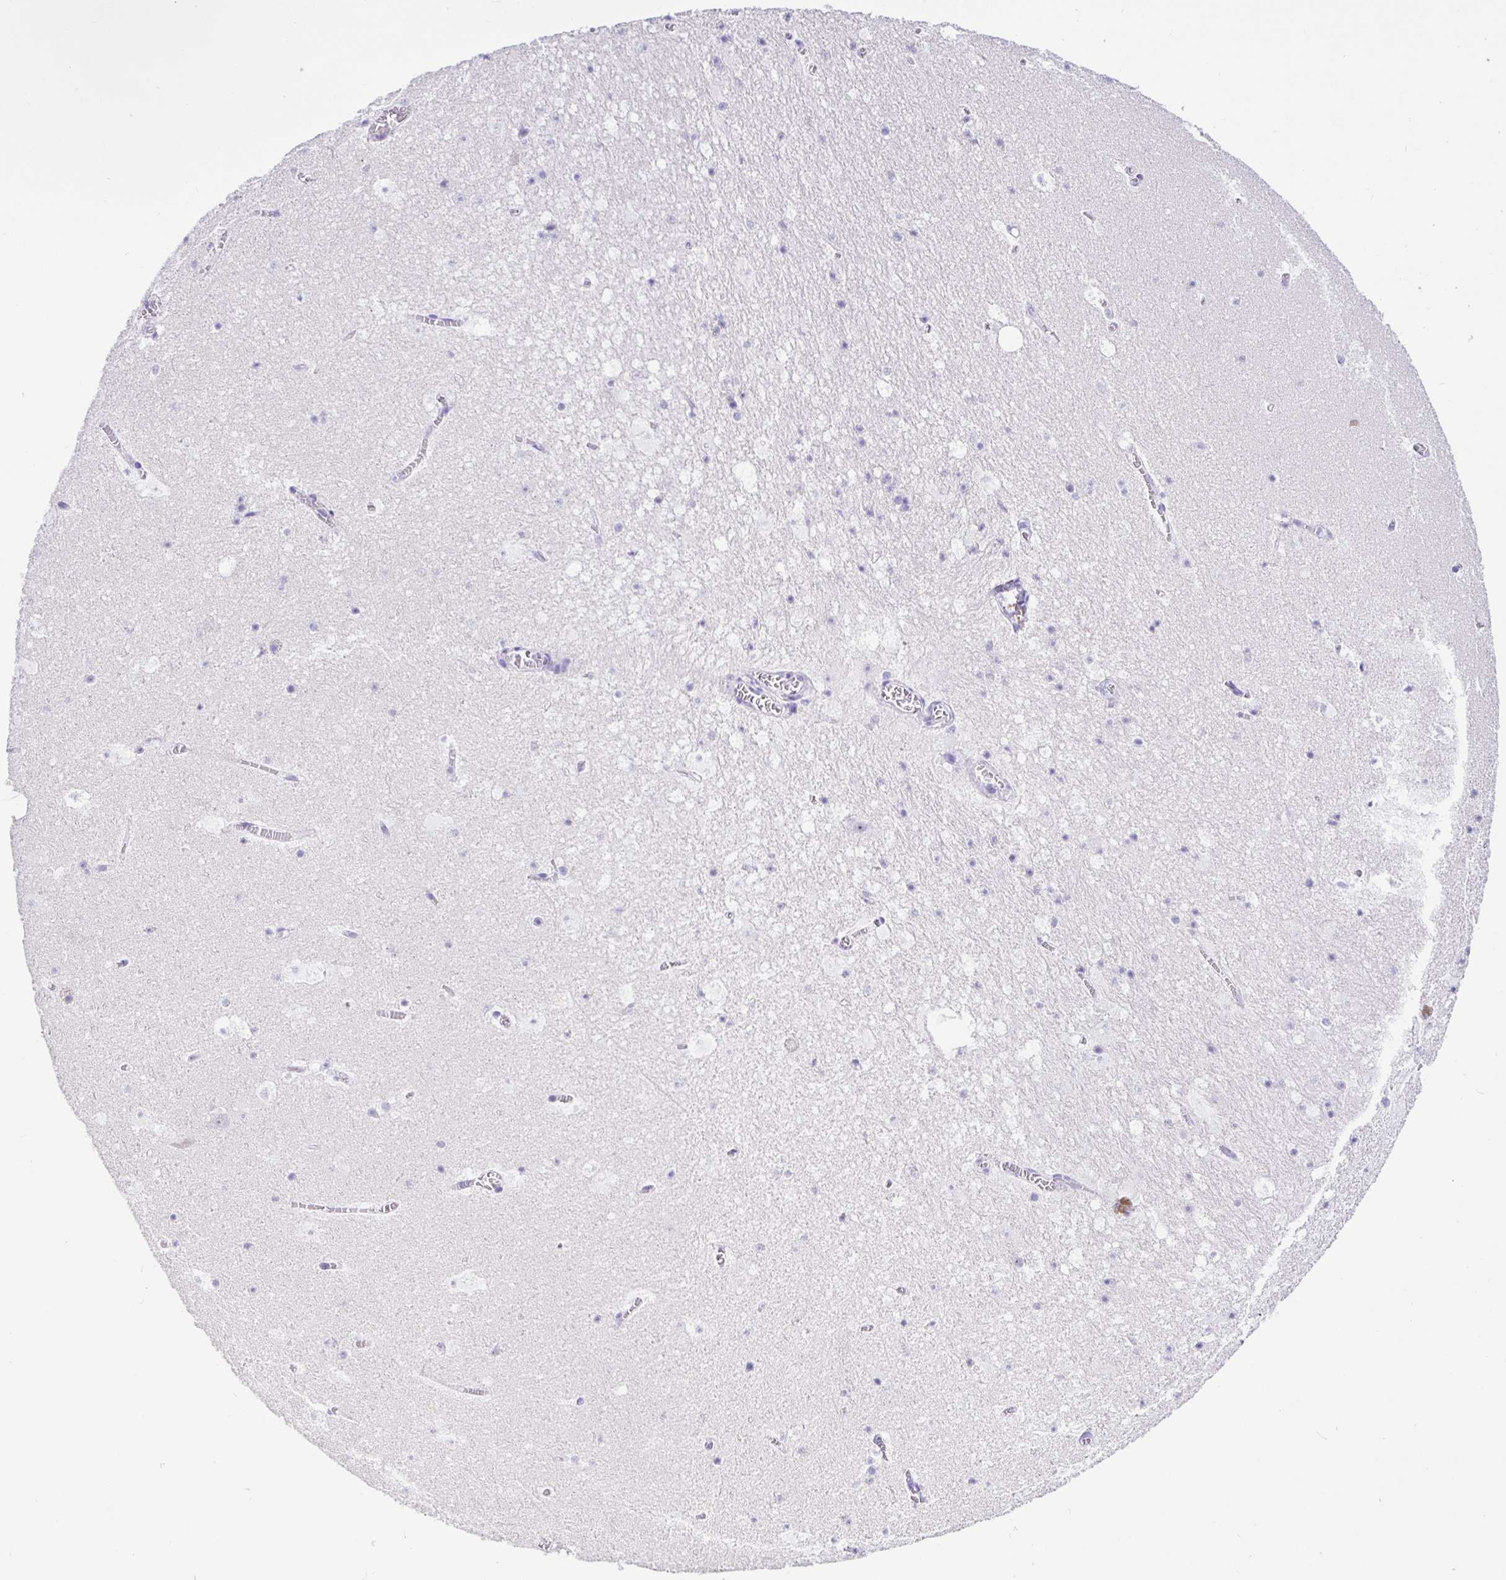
{"staining": {"intensity": "negative", "quantity": "none", "location": "none"}, "tissue": "hippocampus", "cell_type": "Glial cells", "image_type": "normal", "snomed": [{"axis": "morphology", "description": "Normal tissue, NOS"}, {"axis": "topography", "description": "Hippocampus"}], "caption": "IHC micrograph of benign hippocampus: hippocampus stained with DAB displays no significant protein positivity in glial cells.", "gene": "PRAMEF18", "patient": {"sex": "female", "age": 42}}